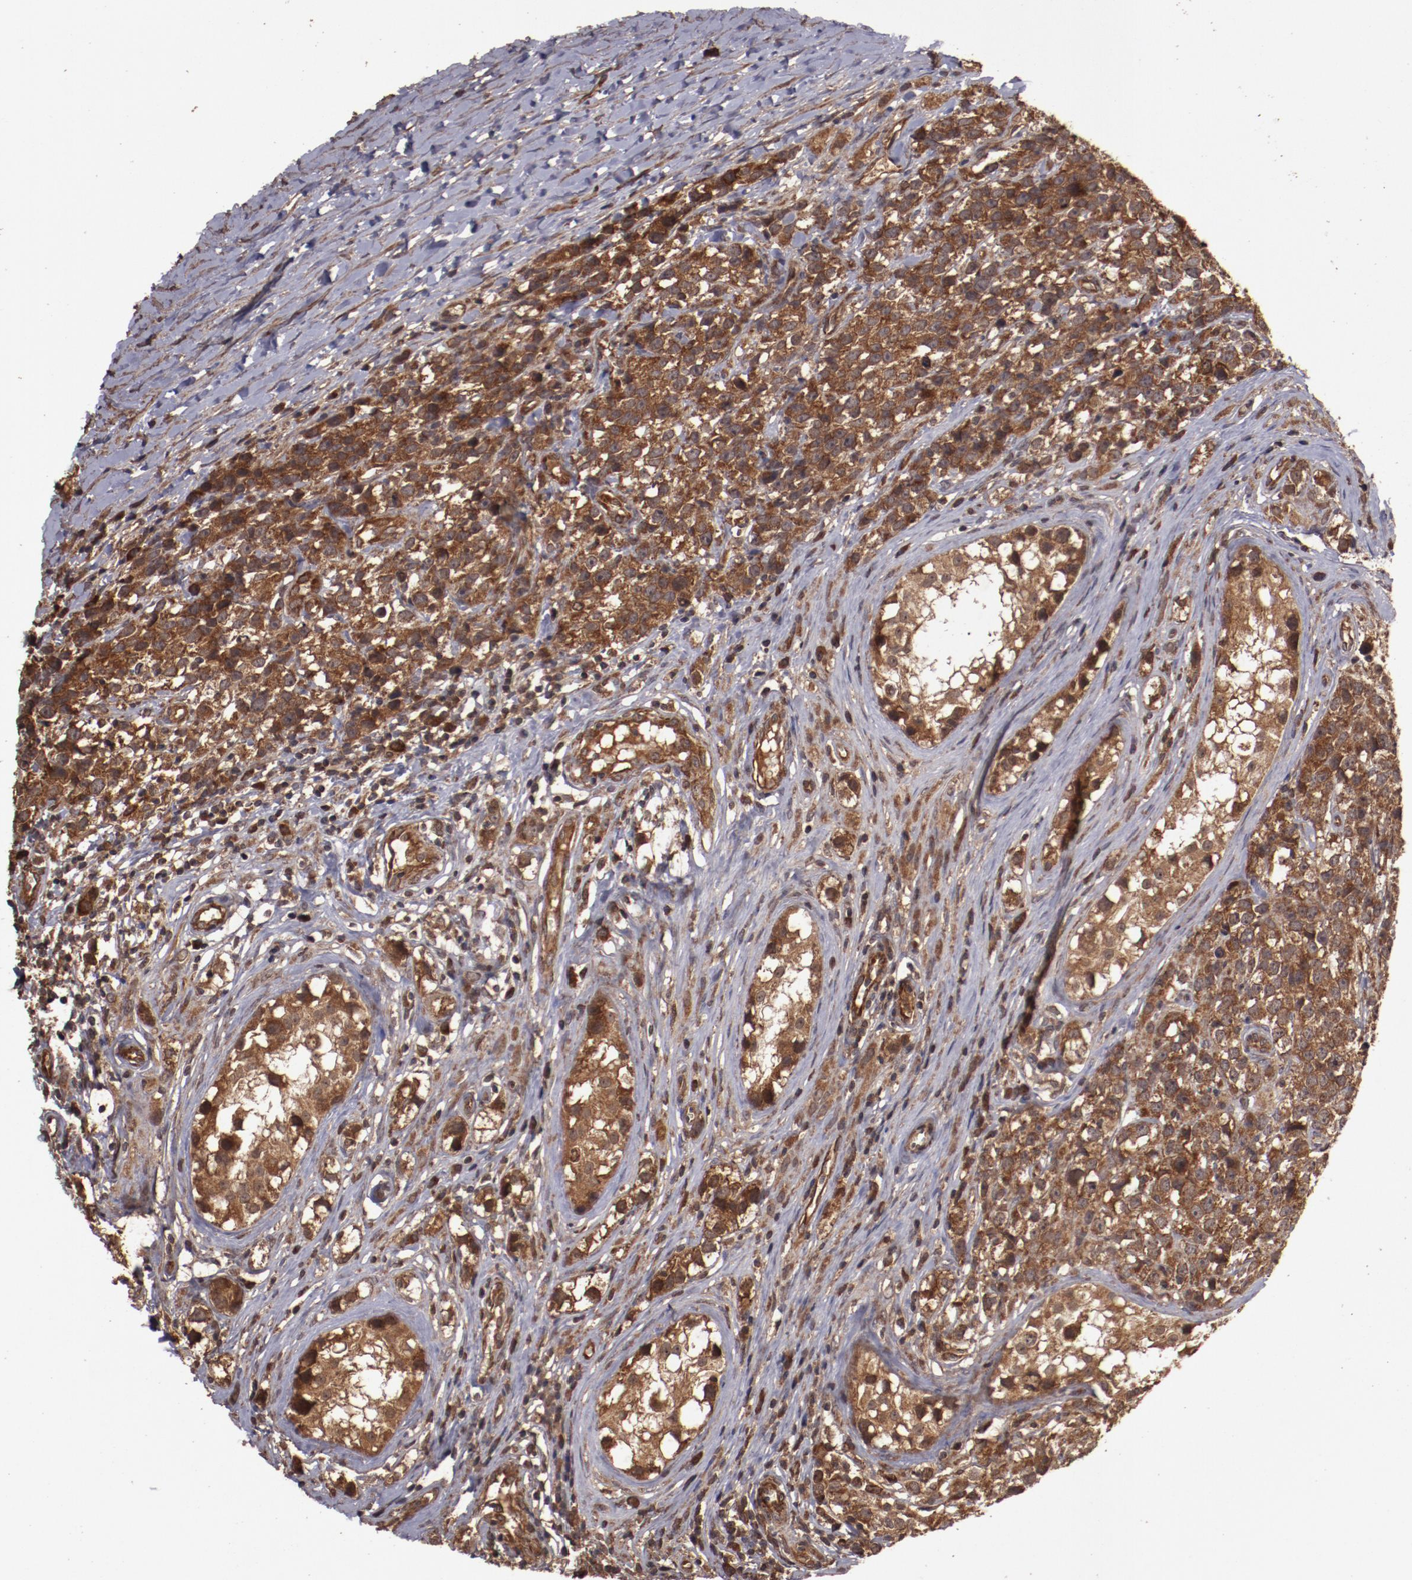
{"staining": {"intensity": "strong", "quantity": ">75%", "location": "cytoplasmic/membranous"}, "tissue": "testis cancer", "cell_type": "Tumor cells", "image_type": "cancer", "snomed": [{"axis": "morphology", "description": "Seminoma, NOS"}, {"axis": "topography", "description": "Testis"}], "caption": "Testis seminoma was stained to show a protein in brown. There is high levels of strong cytoplasmic/membranous positivity in about >75% of tumor cells. (brown staining indicates protein expression, while blue staining denotes nuclei).", "gene": "TXNDC16", "patient": {"sex": "male", "age": 25}}